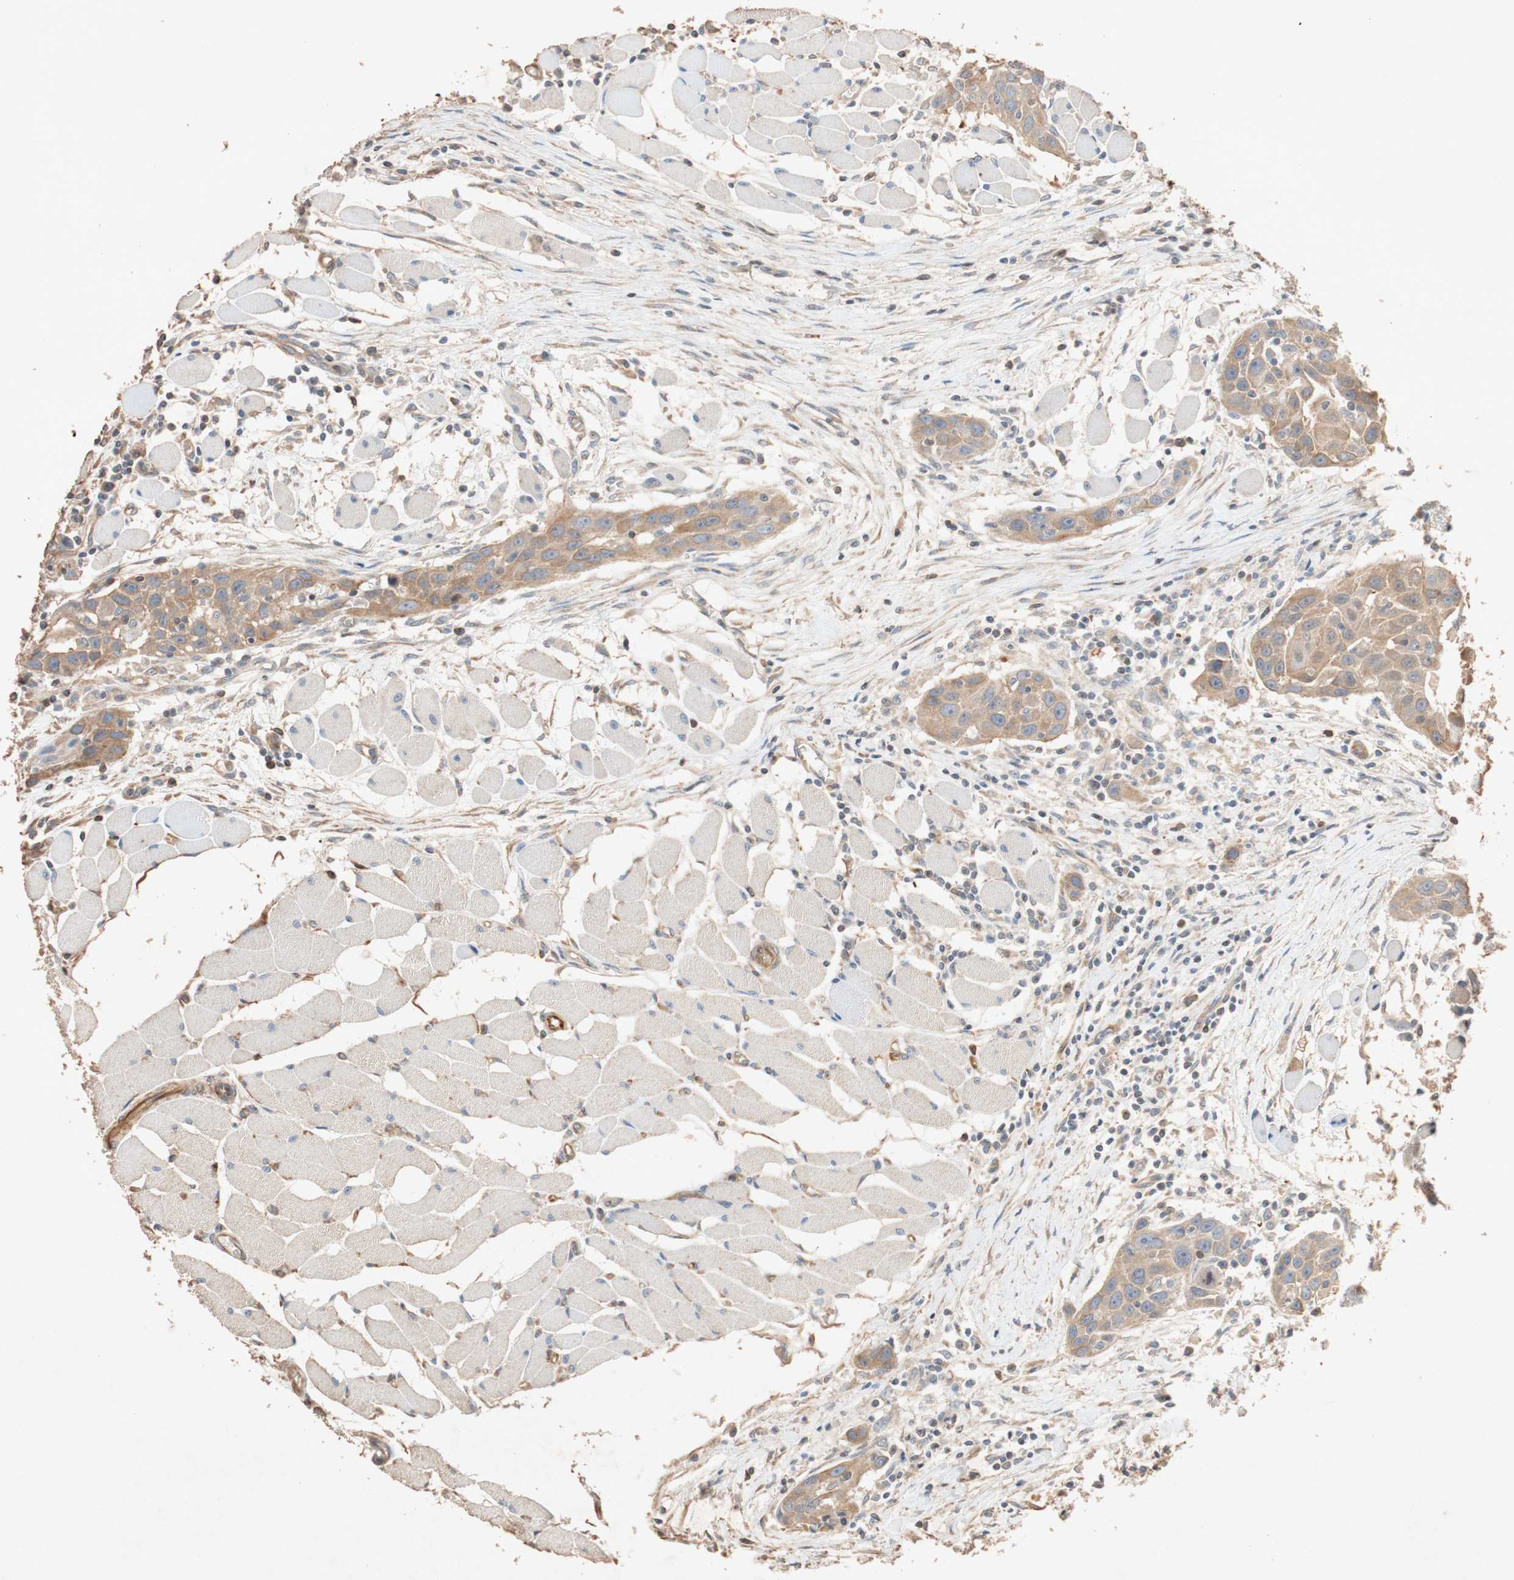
{"staining": {"intensity": "moderate", "quantity": "25%-75%", "location": "cytoplasmic/membranous"}, "tissue": "head and neck cancer", "cell_type": "Tumor cells", "image_type": "cancer", "snomed": [{"axis": "morphology", "description": "Squamous cell carcinoma, NOS"}, {"axis": "topography", "description": "Oral tissue"}, {"axis": "topography", "description": "Head-Neck"}], "caption": "Brown immunohistochemical staining in human head and neck cancer displays moderate cytoplasmic/membranous expression in about 25%-75% of tumor cells.", "gene": "TUBB", "patient": {"sex": "female", "age": 50}}